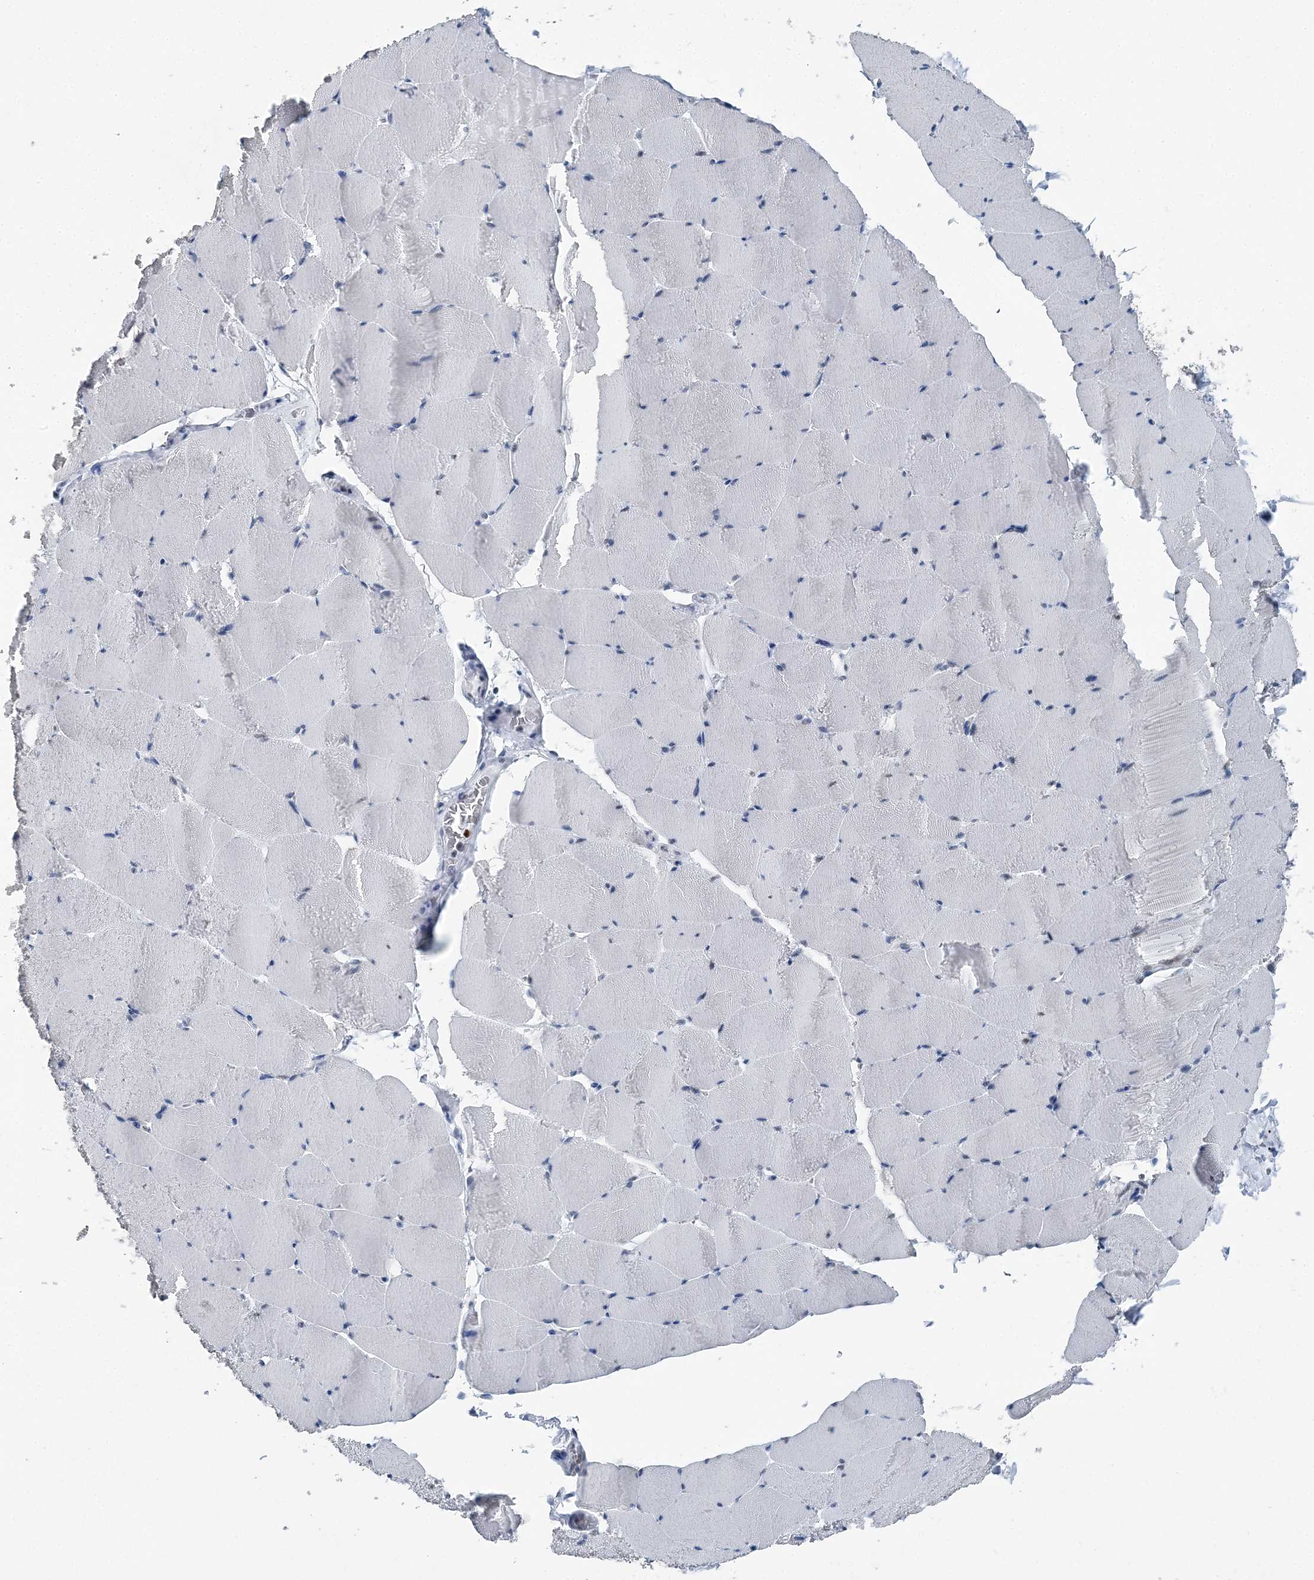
{"staining": {"intensity": "negative", "quantity": "none", "location": "none"}, "tissue": "skeletal muscle", "cell_type": "Myocytes", "image_type": "normal", "snomed": [{"axis": "morphology", "description": "Normal tissue, NOS"}, {"axis": "topography", "description": "Skeletal muscle"}], "caption": "Skeletal muscle was stained to show a protein in brown. There is no significant positivity in myocytes. (Brightfield microscopy of DAB IHC at high magnification).", "gene": "HAT1", "patient": {"sex": "male", "age": 62}}